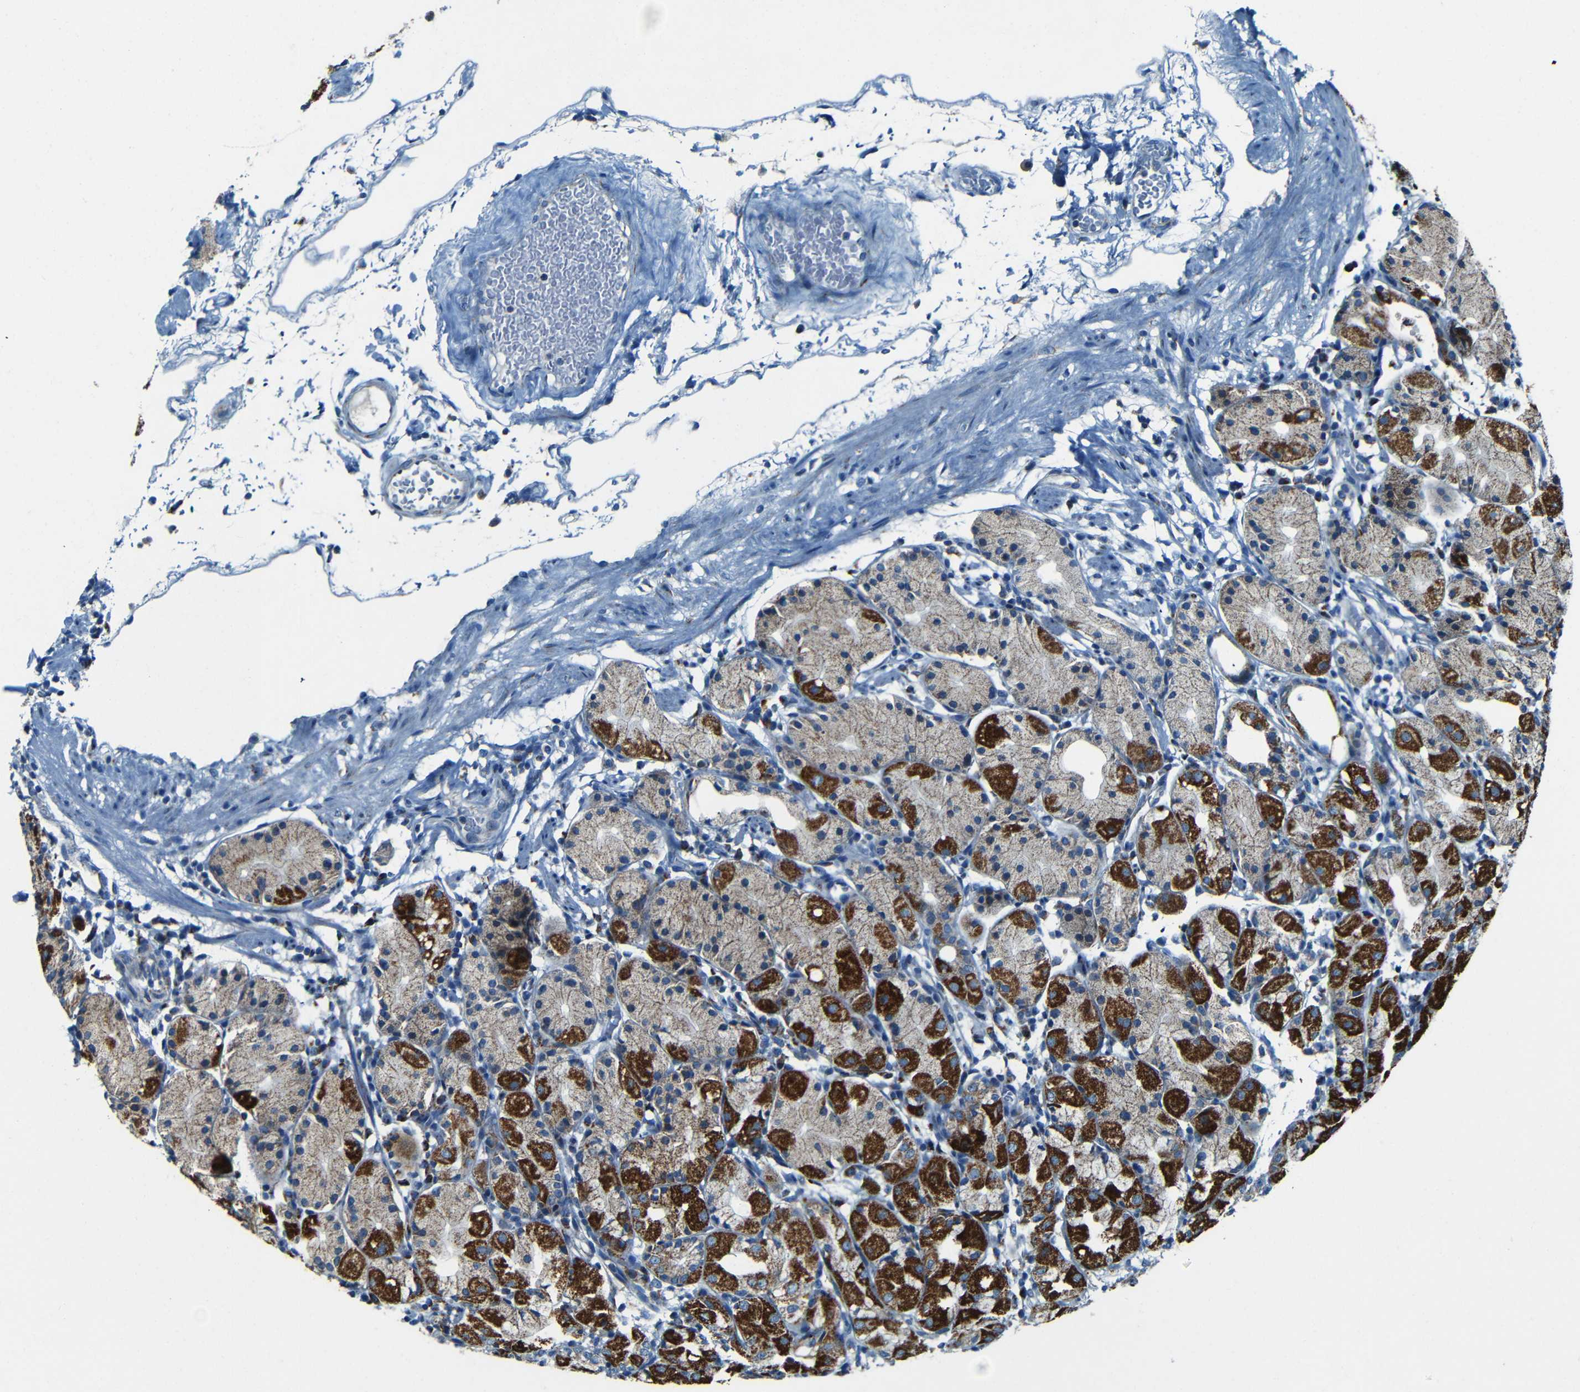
{"staining": {"intensity": "strong", "quantity": "25%-75%", "location": "cytoplasmic/membranous"}, "tissue": "stomach", "cell_type": "Glandular cells", "image_type": "normal", "snomed": [{"axis": "morphology", "description": "Normal tissue, NOS"}, {"axis": "topography", "description": "Stomach"}, {"axis": "topography", "description": "Stomach, lower"}], "caption": "DAB (3,3'-diaminobenzidine) immunohistochemical staining of unremarkable stomach displays strong cytoplasmic/membranous protein positivity in about 25%-75% of glandular cells.", "gene": "WSCD2", "patient": {"sex": "female", "age": 75}}